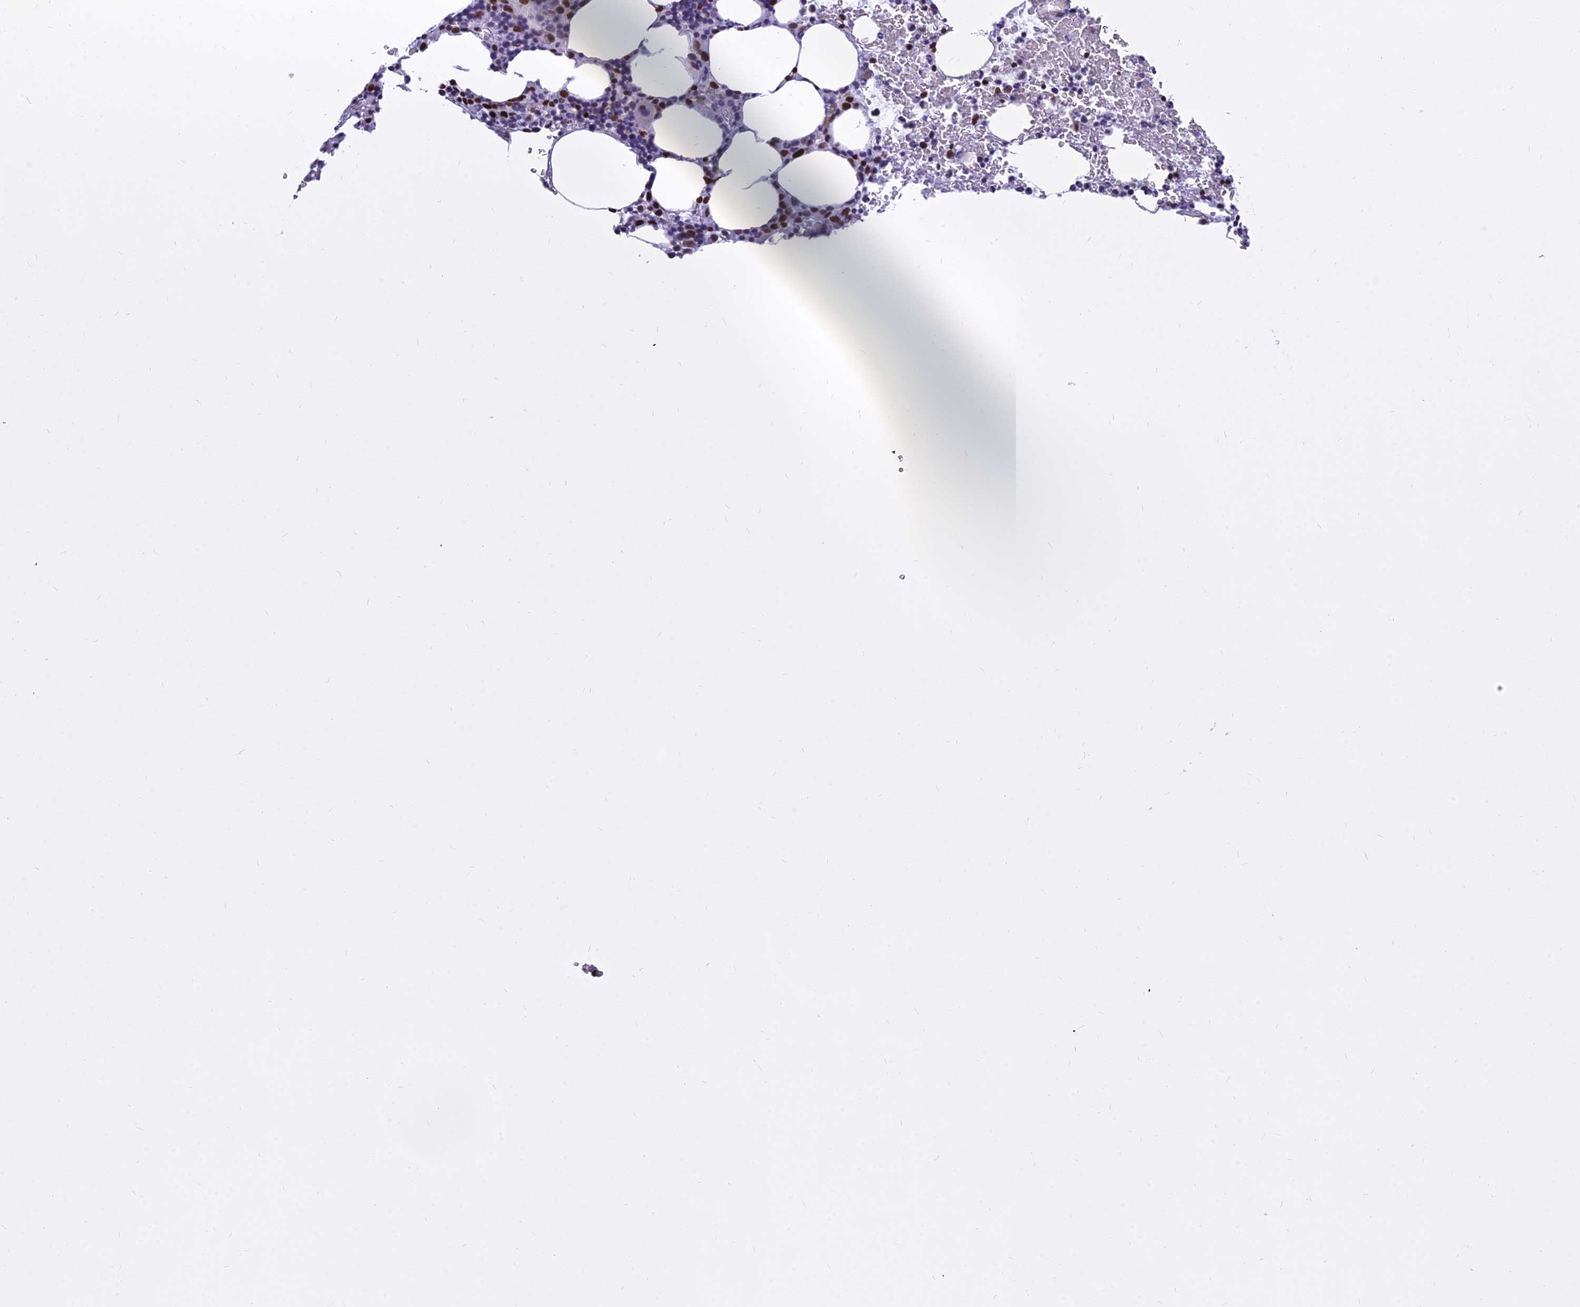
{"staining": {"intensity": "strong", "quantity": "25%-75%", "location": "nuclear"}, "tissue": "bone marrow", "cell_type": "Hematopoietic cells", "image_type": "normal", "snomed": [{"axis": "morphology", "description": "Normal tissue, NOS"}, {"axis": "topography", "description": "Bone marrow"}], "caption": "A brown stain labels strong nuclear staining of a protein in hematopoietic cells of benign human bone marrow.", "gene": "PARP1", "patient": {"sex": "male", "age": 62}}